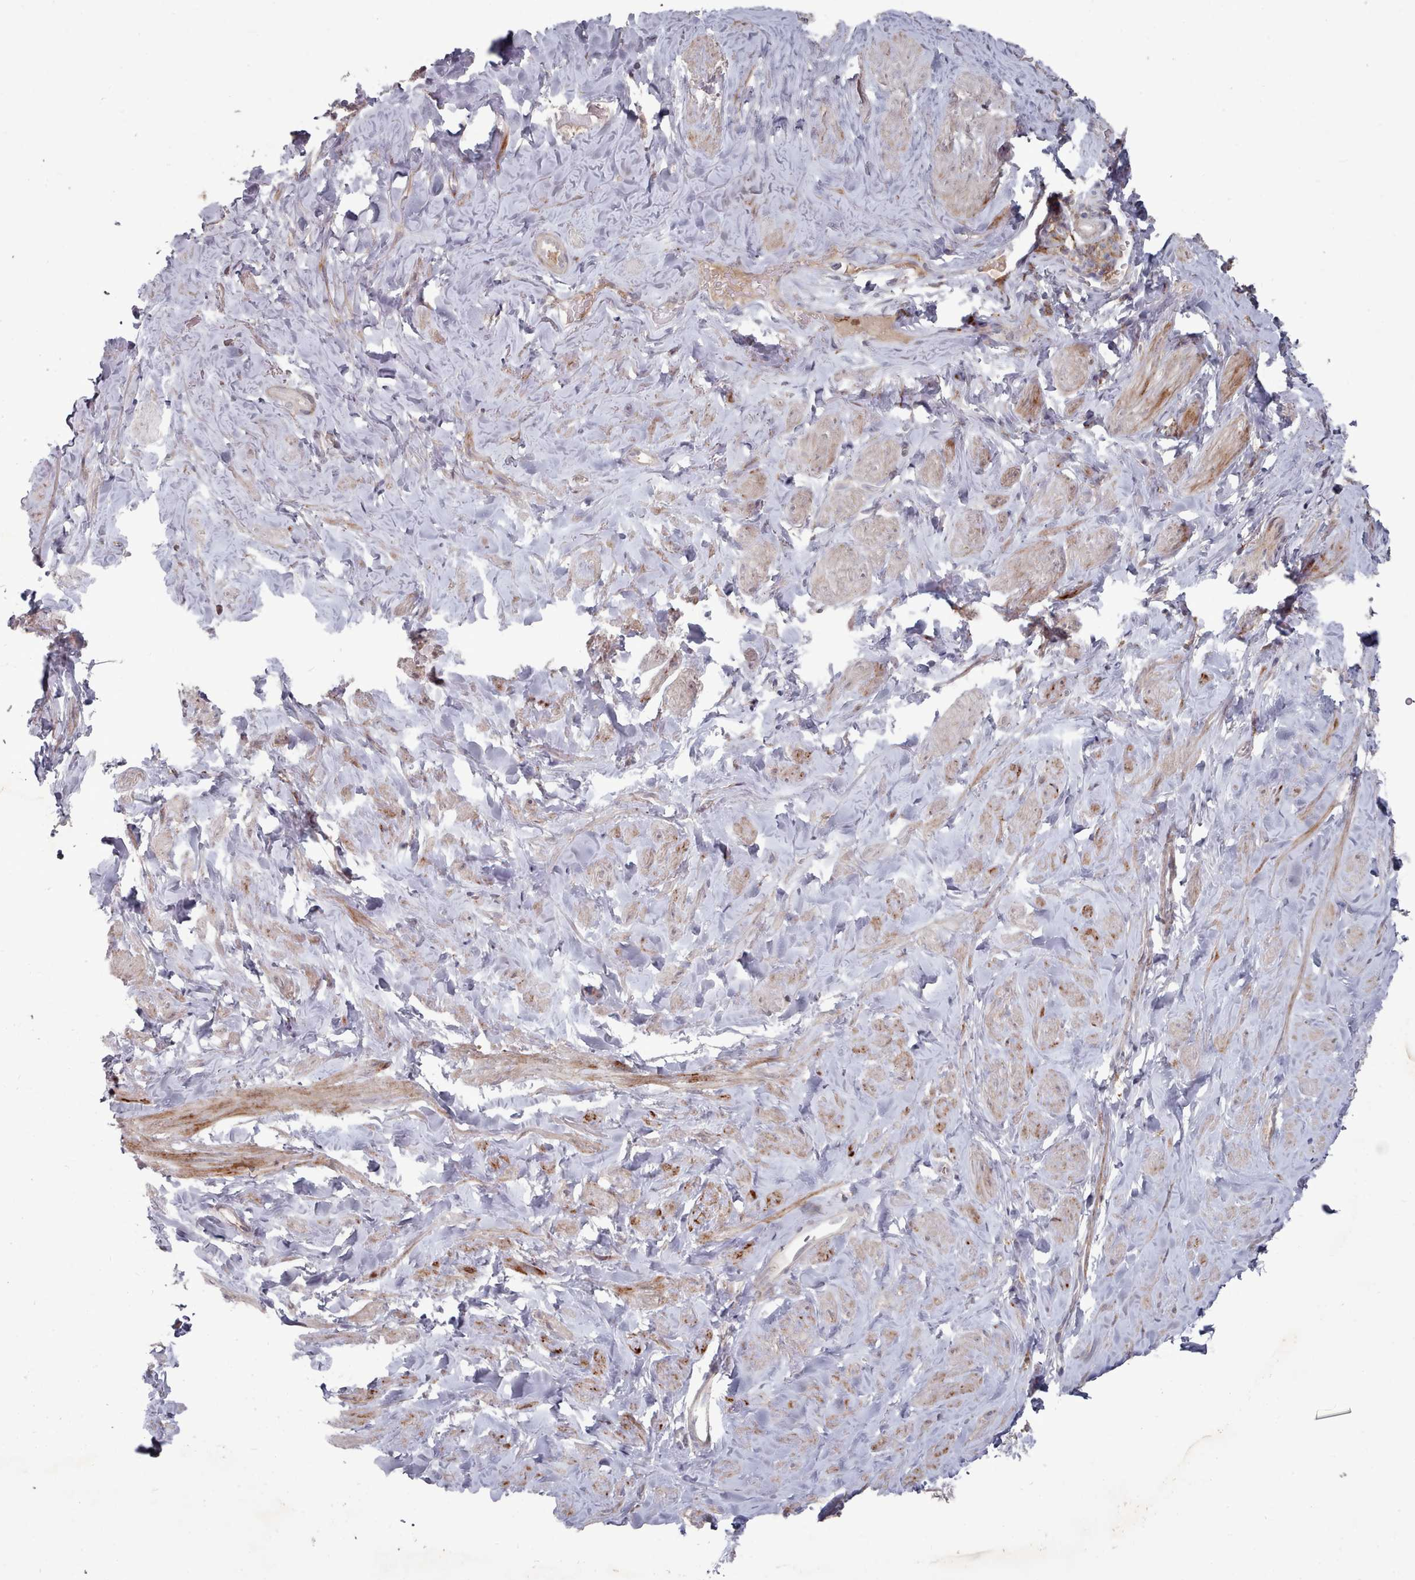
{"staining": {"intensity": "weak", "quantity": "25%-75%", "location": "cytoplasmic/membranous"}, "tissue": "smooth muscle", "cell_type": "Smooth muscle cells", "image_type": "normal", "snomed": [{"axis": "morphology", "description": "Normal tissue, NOS"}, {"axis": "topography", "description": "Smooth muscle"}, {"axis": "topography", "description": "Peripheral nerve tissue"}], "caption": "Smooth muscle cells show low levels of weak cytoplasmic/membranous positivity in about 25%-75% of cells in unremarkable smooth muscle.", "gene": "COL8A2", "patient": {"sex": "male", "age": 69}}